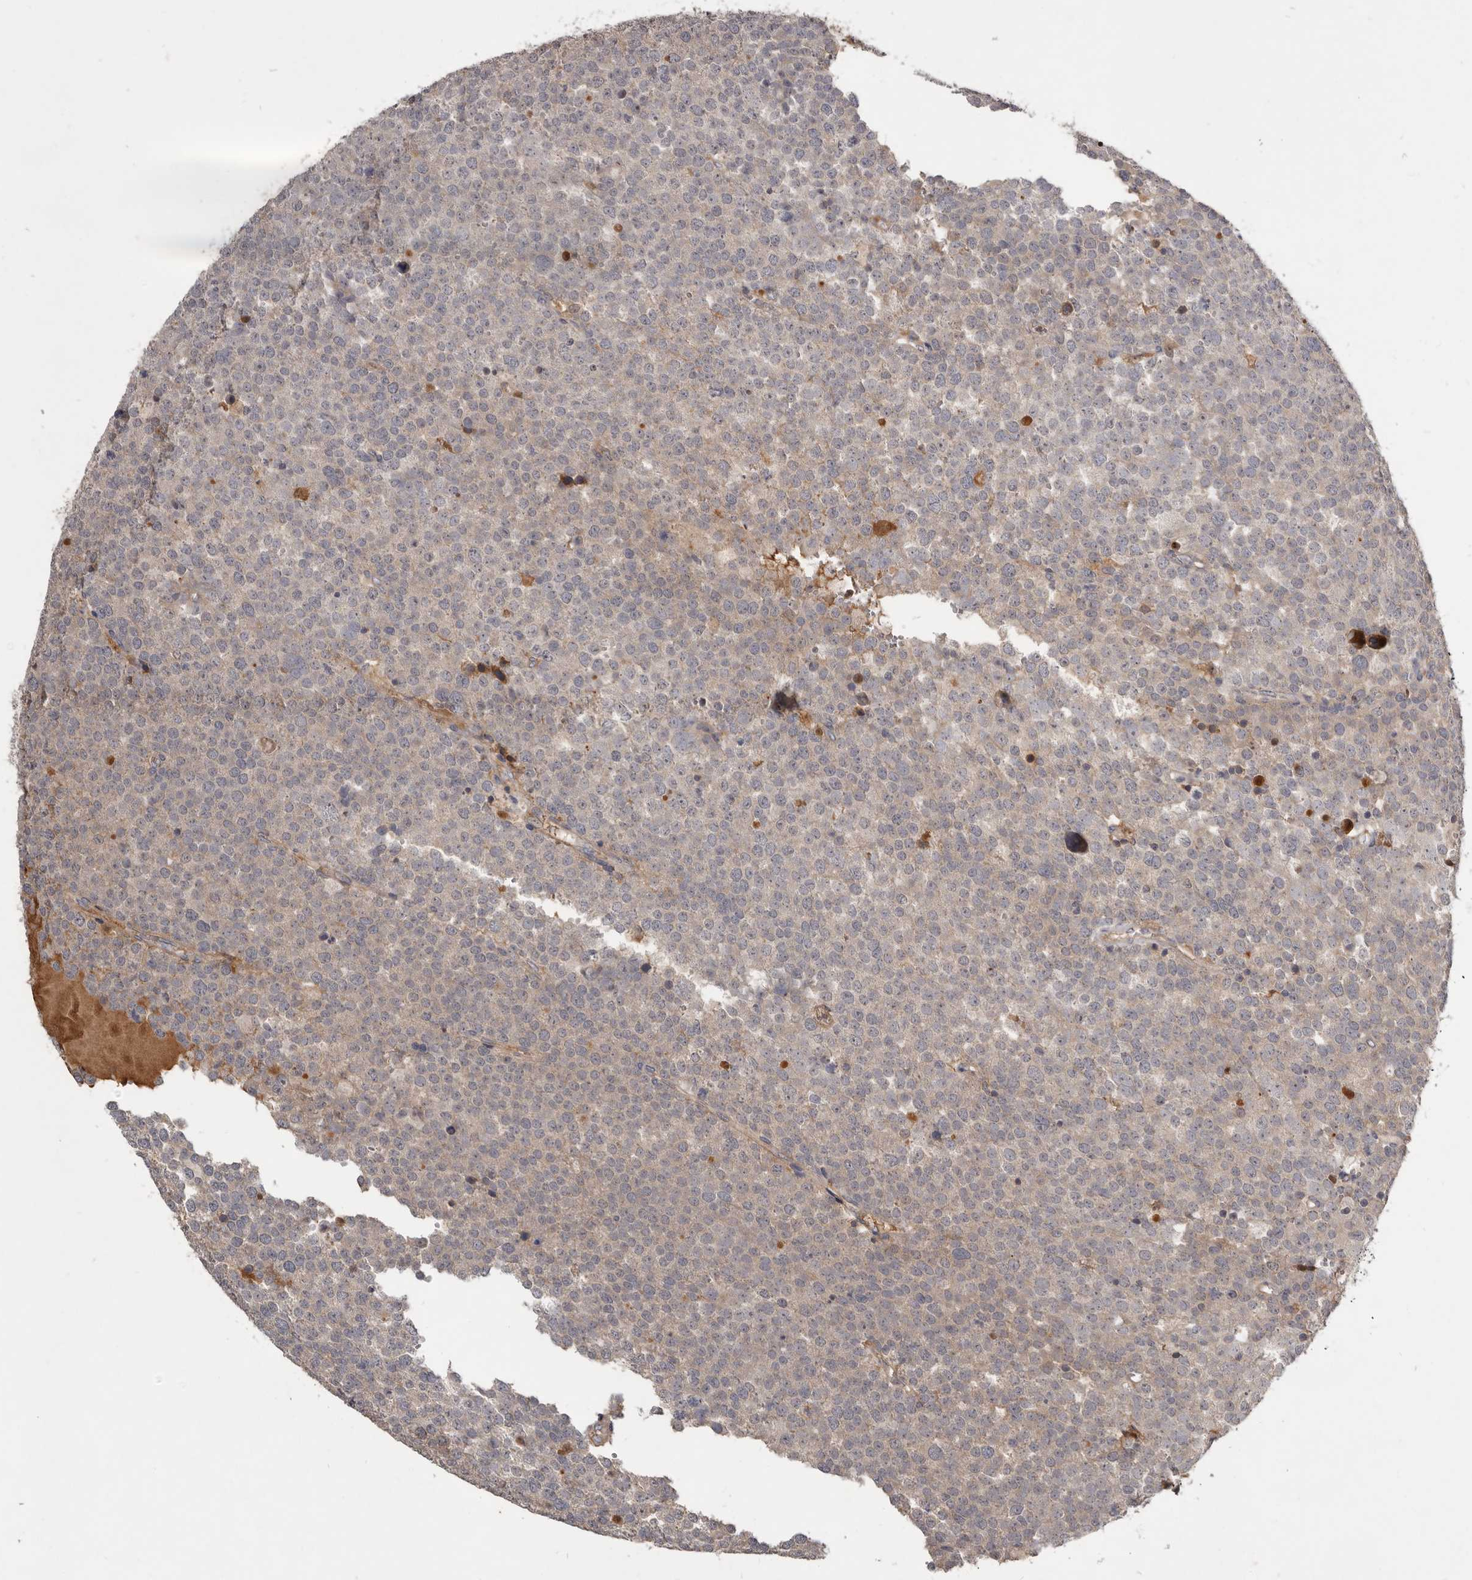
{"staining": {"intensity": "weak", "quantity": "25%-75%", "location": "cytoplasmic/membranous"}, "tissue": "testis cancer", "cell_type": "Tumor cells", "image_type": "cancer", "snomed": [{"axis": "morphology", "description": "Seminoma, NOS"}, {"axis": "topography", "description": "Testis"}], "caption": "Immunohistochemistry photomicrograph of human testis seminoma stained for a protein (brown), which exhibits low levels of weak cytoplasmic/membranous staining in approximately 25%-75% of tumor cells.", "gene": "TTC39A", "patient": {"sex": "male", "age": 71}}